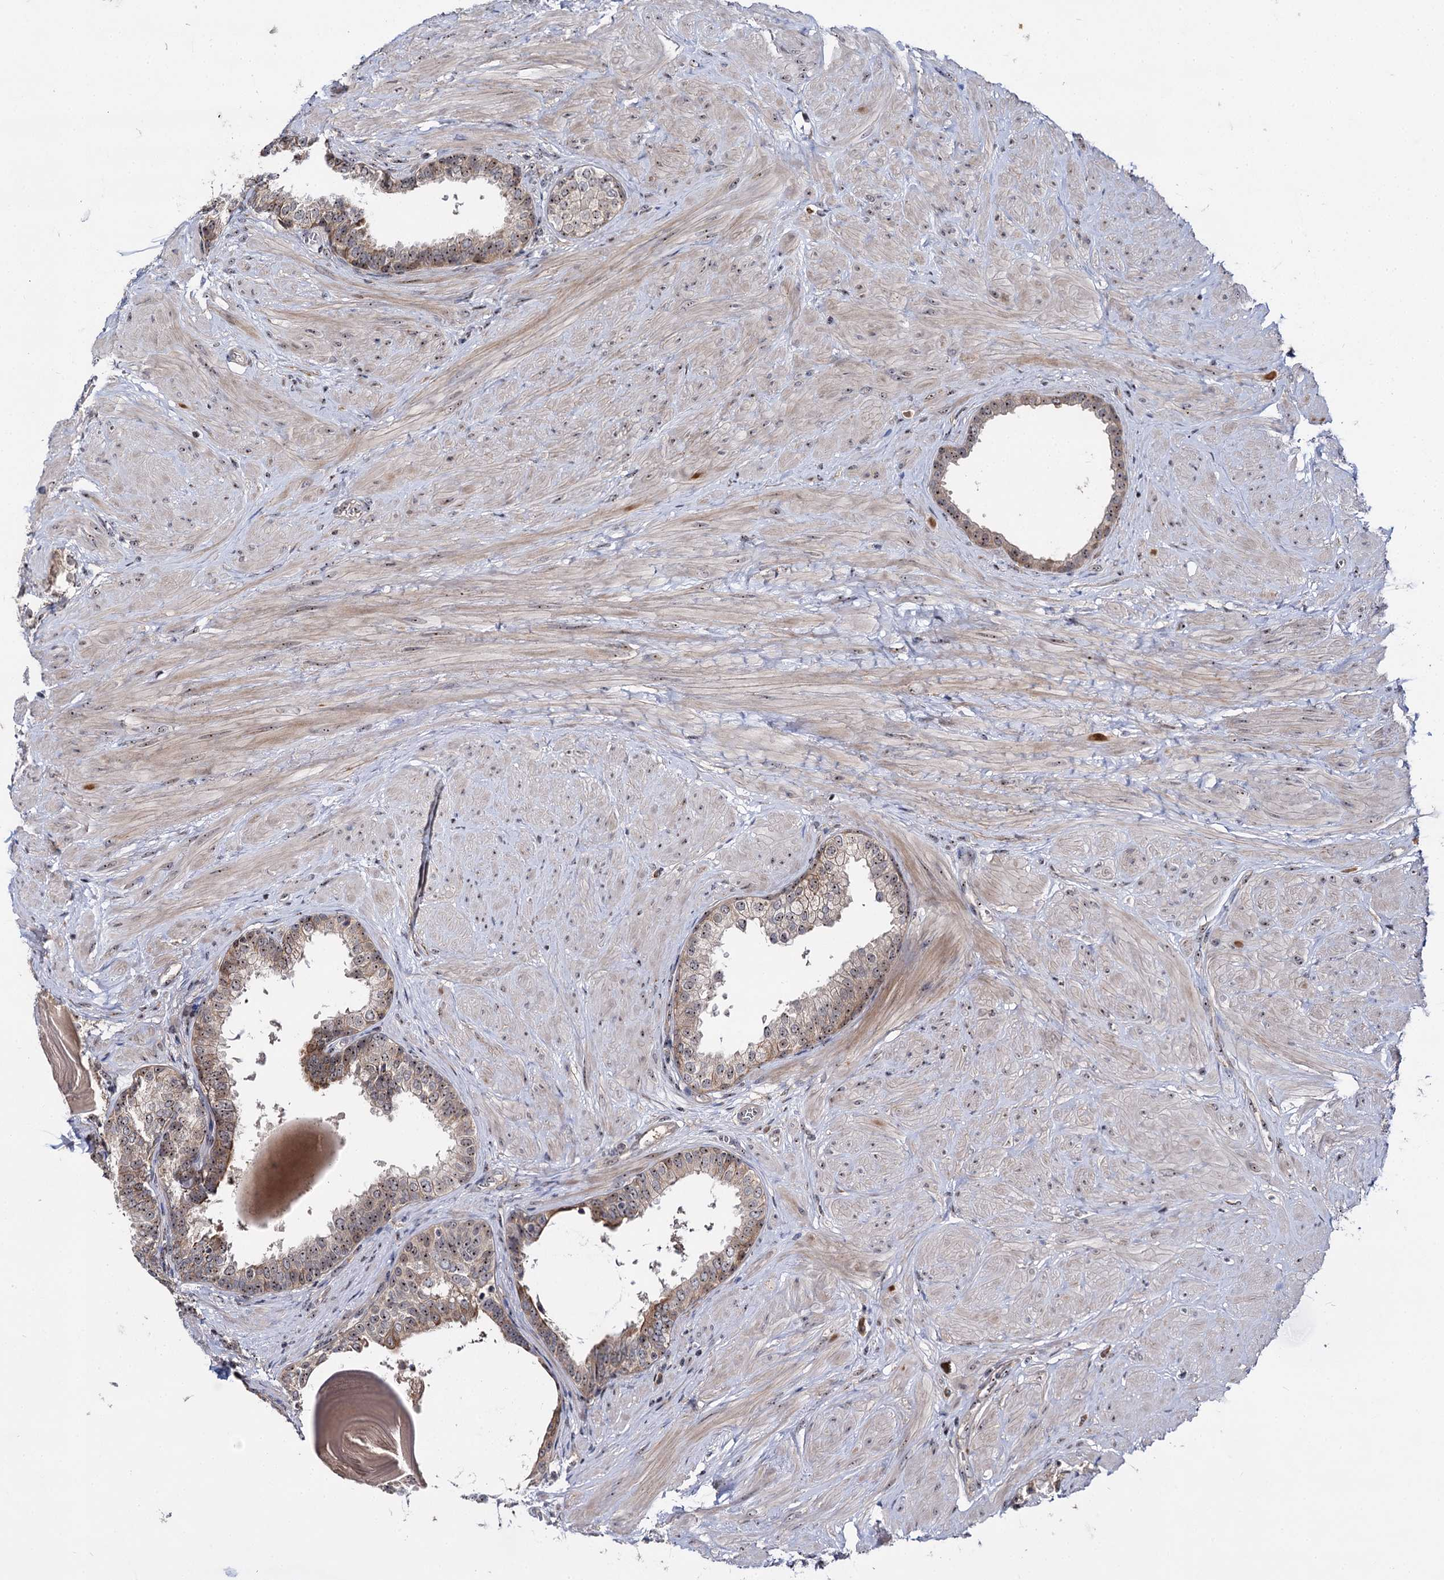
{"staining": {"intensity": "moderate", "quantity": "25%-75%", "location": "cytoplasmic/membranous,nuclear"}, "tissue": "prostate", "cell_type": "Glandular cells", "image_type": "normal", "snomed": [{"axis": "morphology", "description": "Normal tissue, NOS"}, {"axis": "topography", "description": "Prostate"}], "caption": "High-magnification brightfield microscopy of unremarkable prostate stained with DAB (3,3'-diaminobenzidine) (brown) and counterstained with hematoxylin (blue). glandular cells exhibit moderate cytoplasmic/membranous,nuclear staining is seen in about25%-75% of cells.", "gene": "SUPT20H", "patient": {"sex": "male", "age": 48}}